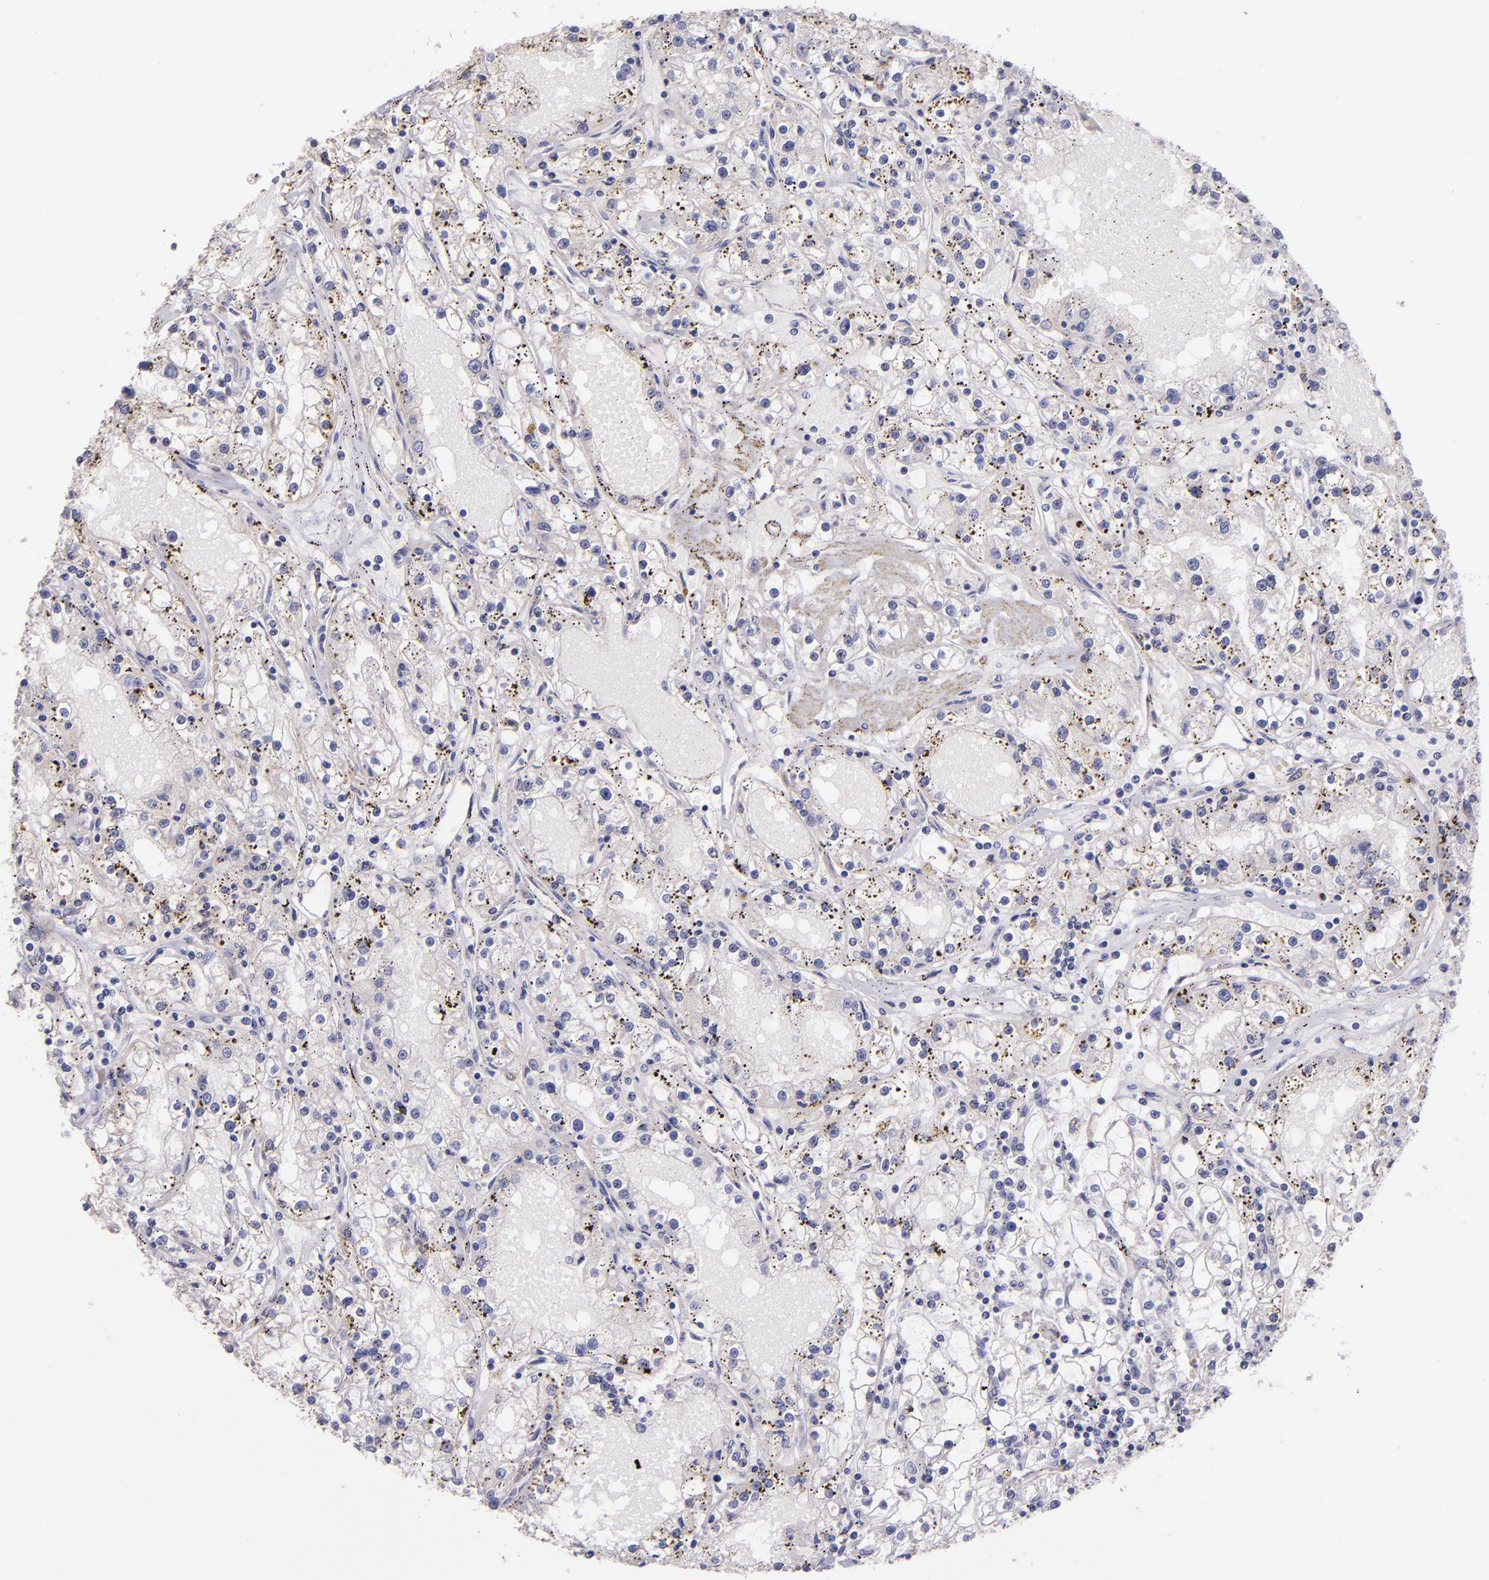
{"staining": {"intensity": "negative", "quantity": "none", "location": "none"}, "tissue": "renal cancer", "cell_type": "Tumor cells", "image_type": "cancer", "snomed": [{"axis": "morphology", "description": "Adenocarcinoma, NOS"}, {"axis": "topography", "description": "Kidney"}], "caption": "High power microscopy image of an immunohistochemistry histopathology image of renal cancer, revealing no significant positivity in tumor cells.", "gene": "SHC1", "patient": {"sex": "male", "age": 56}}